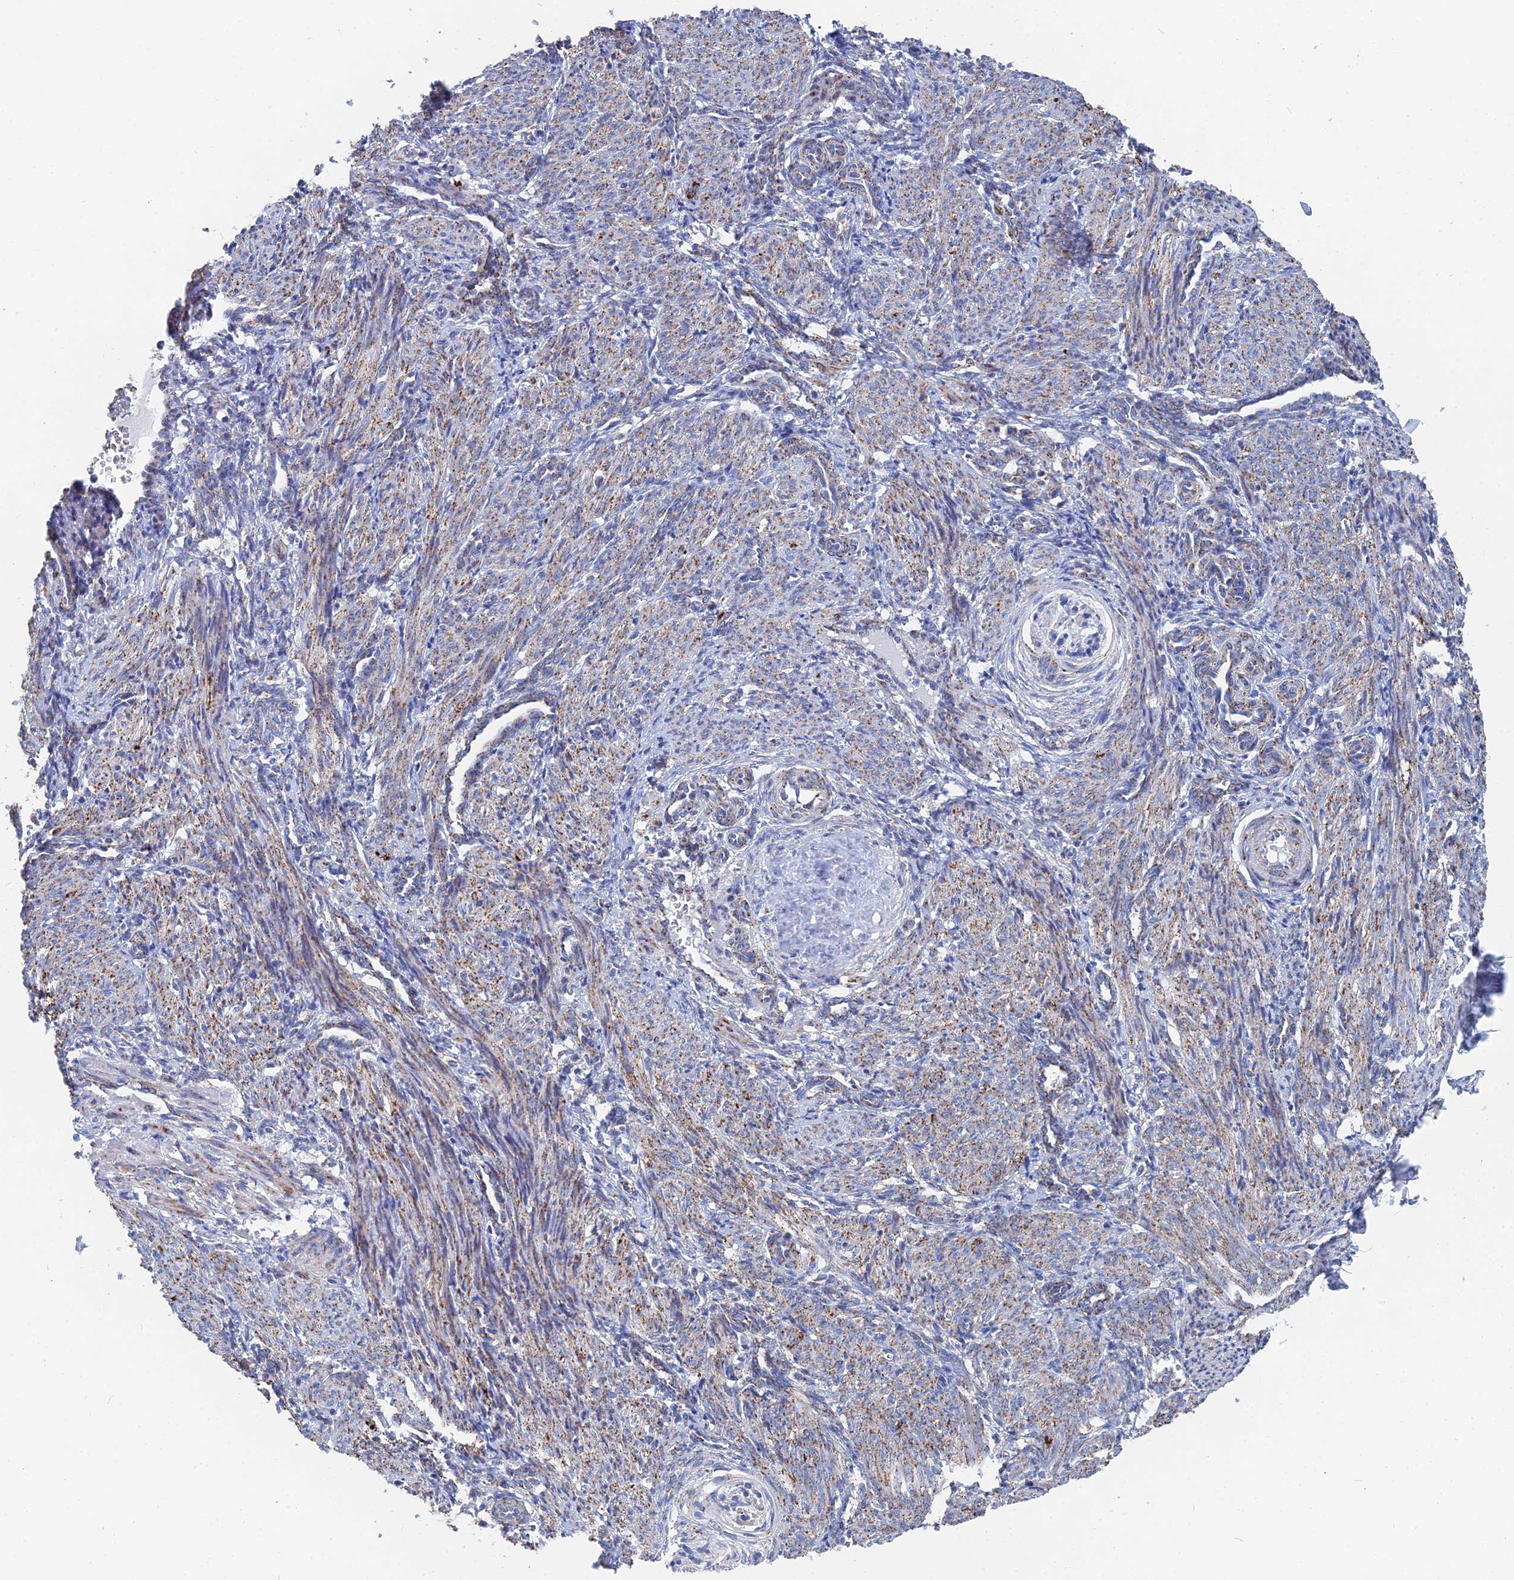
{"staining": {"intensity": "weak", "quantity": "25%-75%", "location": "cytoplasmic/membranous"}, "tissue": "smooth muscle", "cell_type": "Smooth muscle cells", "image_type": "normal", "snomed": [{"axis": "morphology", "description": "Normal tissue, NOS"}, {"axis": "topography", "description": "Endometrium"}], "caption": "Immunohistochemistry (IHC) of benign smooth muscle displays low levels of weak cytoplasmic/membranous staining in about 25%-75% of smooth muscle cells.", "gene": "IFT80", "patient": {"sex": "female", "age": 33}}